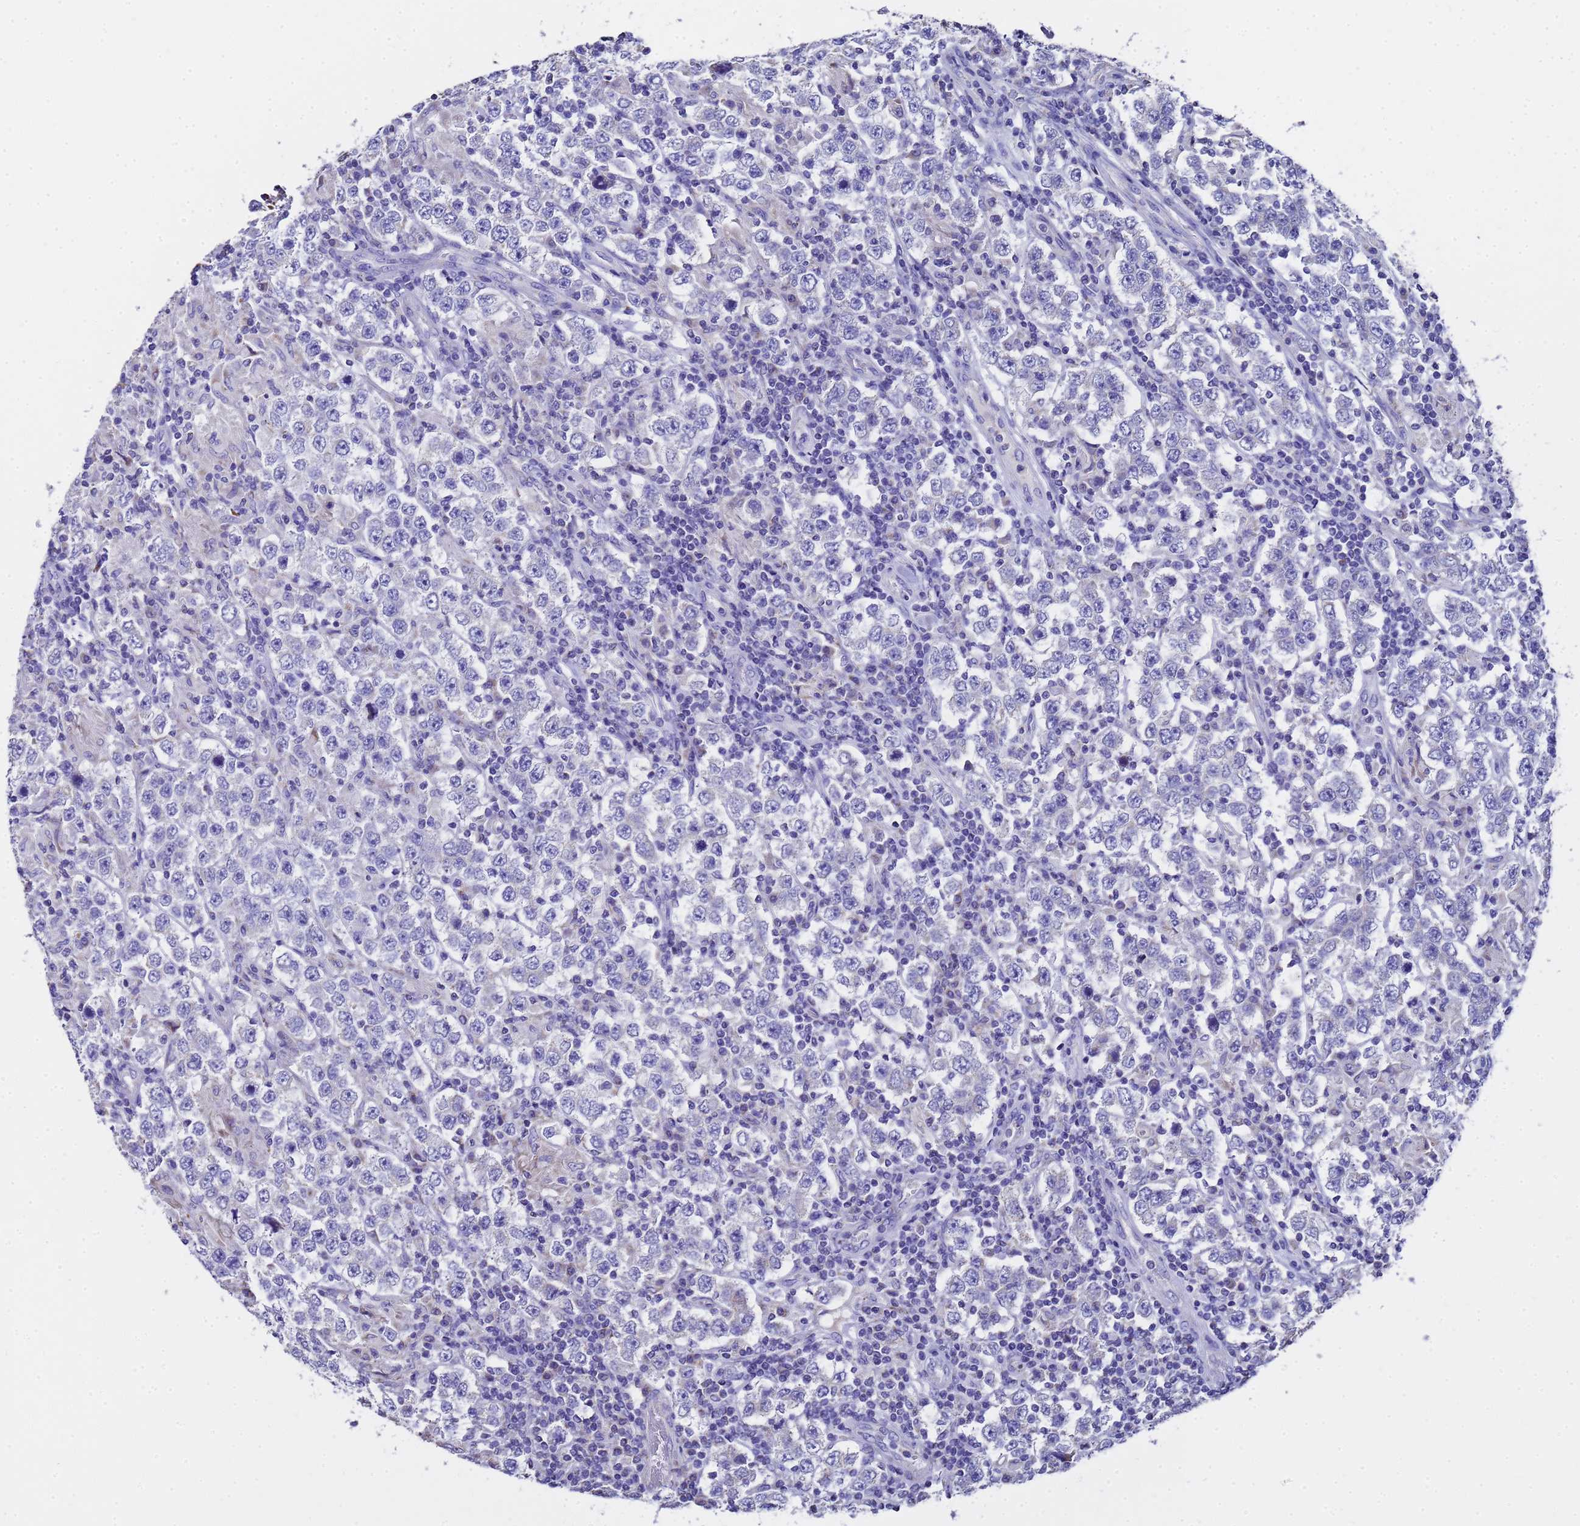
{"staining": {"intensity": "negative", "quantity": "none", "location": "none"}, "tissue": "testis cancer", "cell_type": "Tumor cells", "image_type": "cancer", "snomed": [{"axis": "morphology", "description": "Normal tissue, NOS"}, {"axis": "morphology", "description": "Urothelial carcinoma, High grade"}, {"axis": "morphology", "description": "Seminoma, NOS"}, {"axis": "morphology", "description": "Carcinoma, Embryonal, NOS"}, {"axis": "topography", "description": "Urinary bladder"}, {"axis": "topography", "description": "Testis"}], "caption": "A histopathology image of human testis seminoma is negative for staining in tumor cells.", "gene": "MRPS12", "patient": {"sex": "male", "age": 41}}